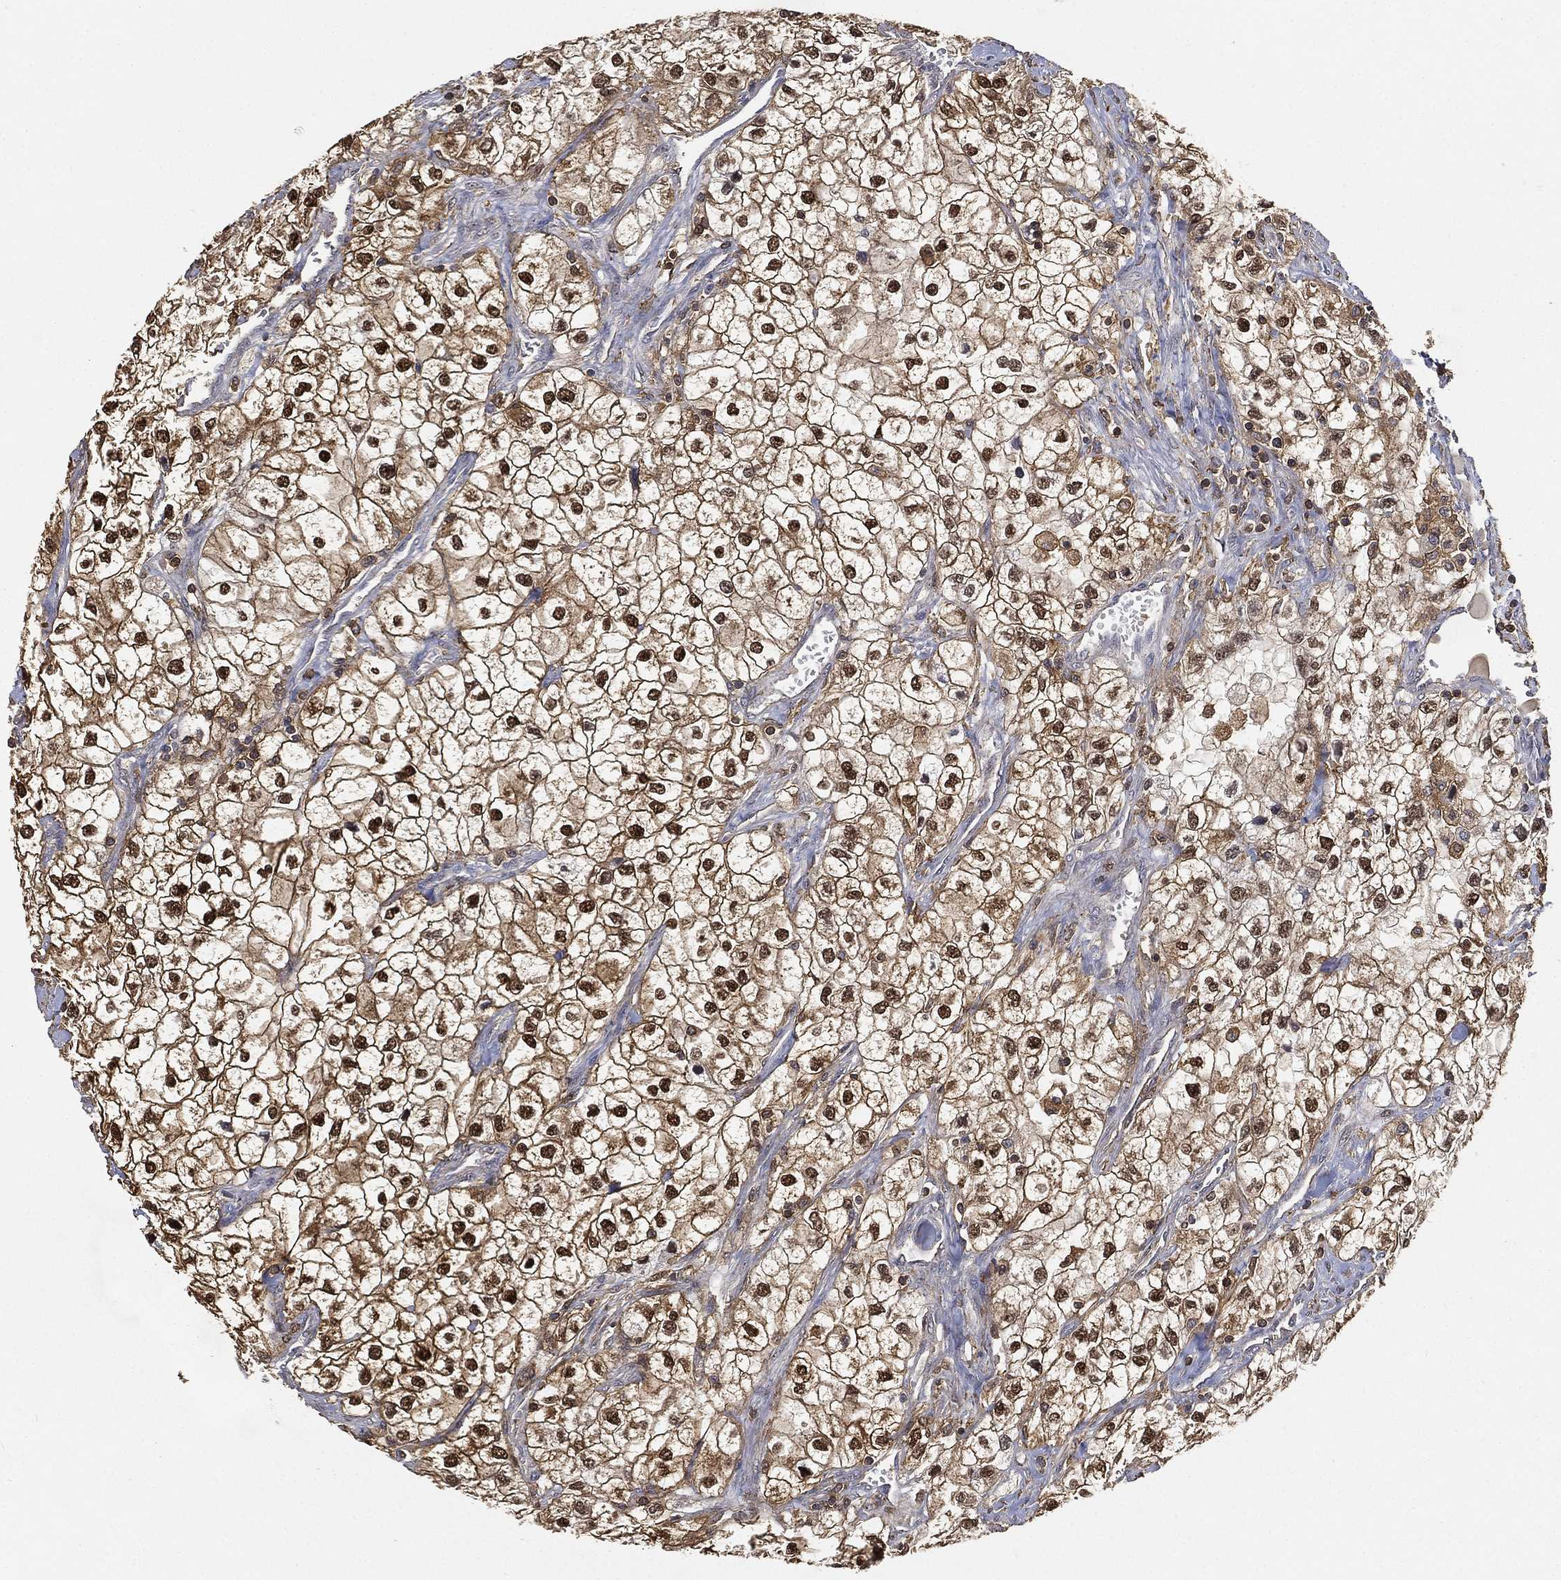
{"staining": {"intensity": "strong", "quantity": ">75%", "location": "cytoplasmic/membranous,nuclear"}, "tissue": "renal cancer", "cell_type": "Tumor cells", "image_type": "cancer", "snomed": [{"axis": "morphology", "description": "Adenocarcinoma, NOS"}, {"axis": "topography", "description": "Kidney"}], "caption": "A histopathology image of human adenocarcinoma (renal) stained for a protein shows strong cytoplasmic/membranous and nuclear brown staining in tumor cells. Using DAB (brown) and hematoxylin (blue) stains, captured at high magnification using brightfield microscopy.", "gene": "CRYL1", "patient": {"sex": "male", "age": 59}}